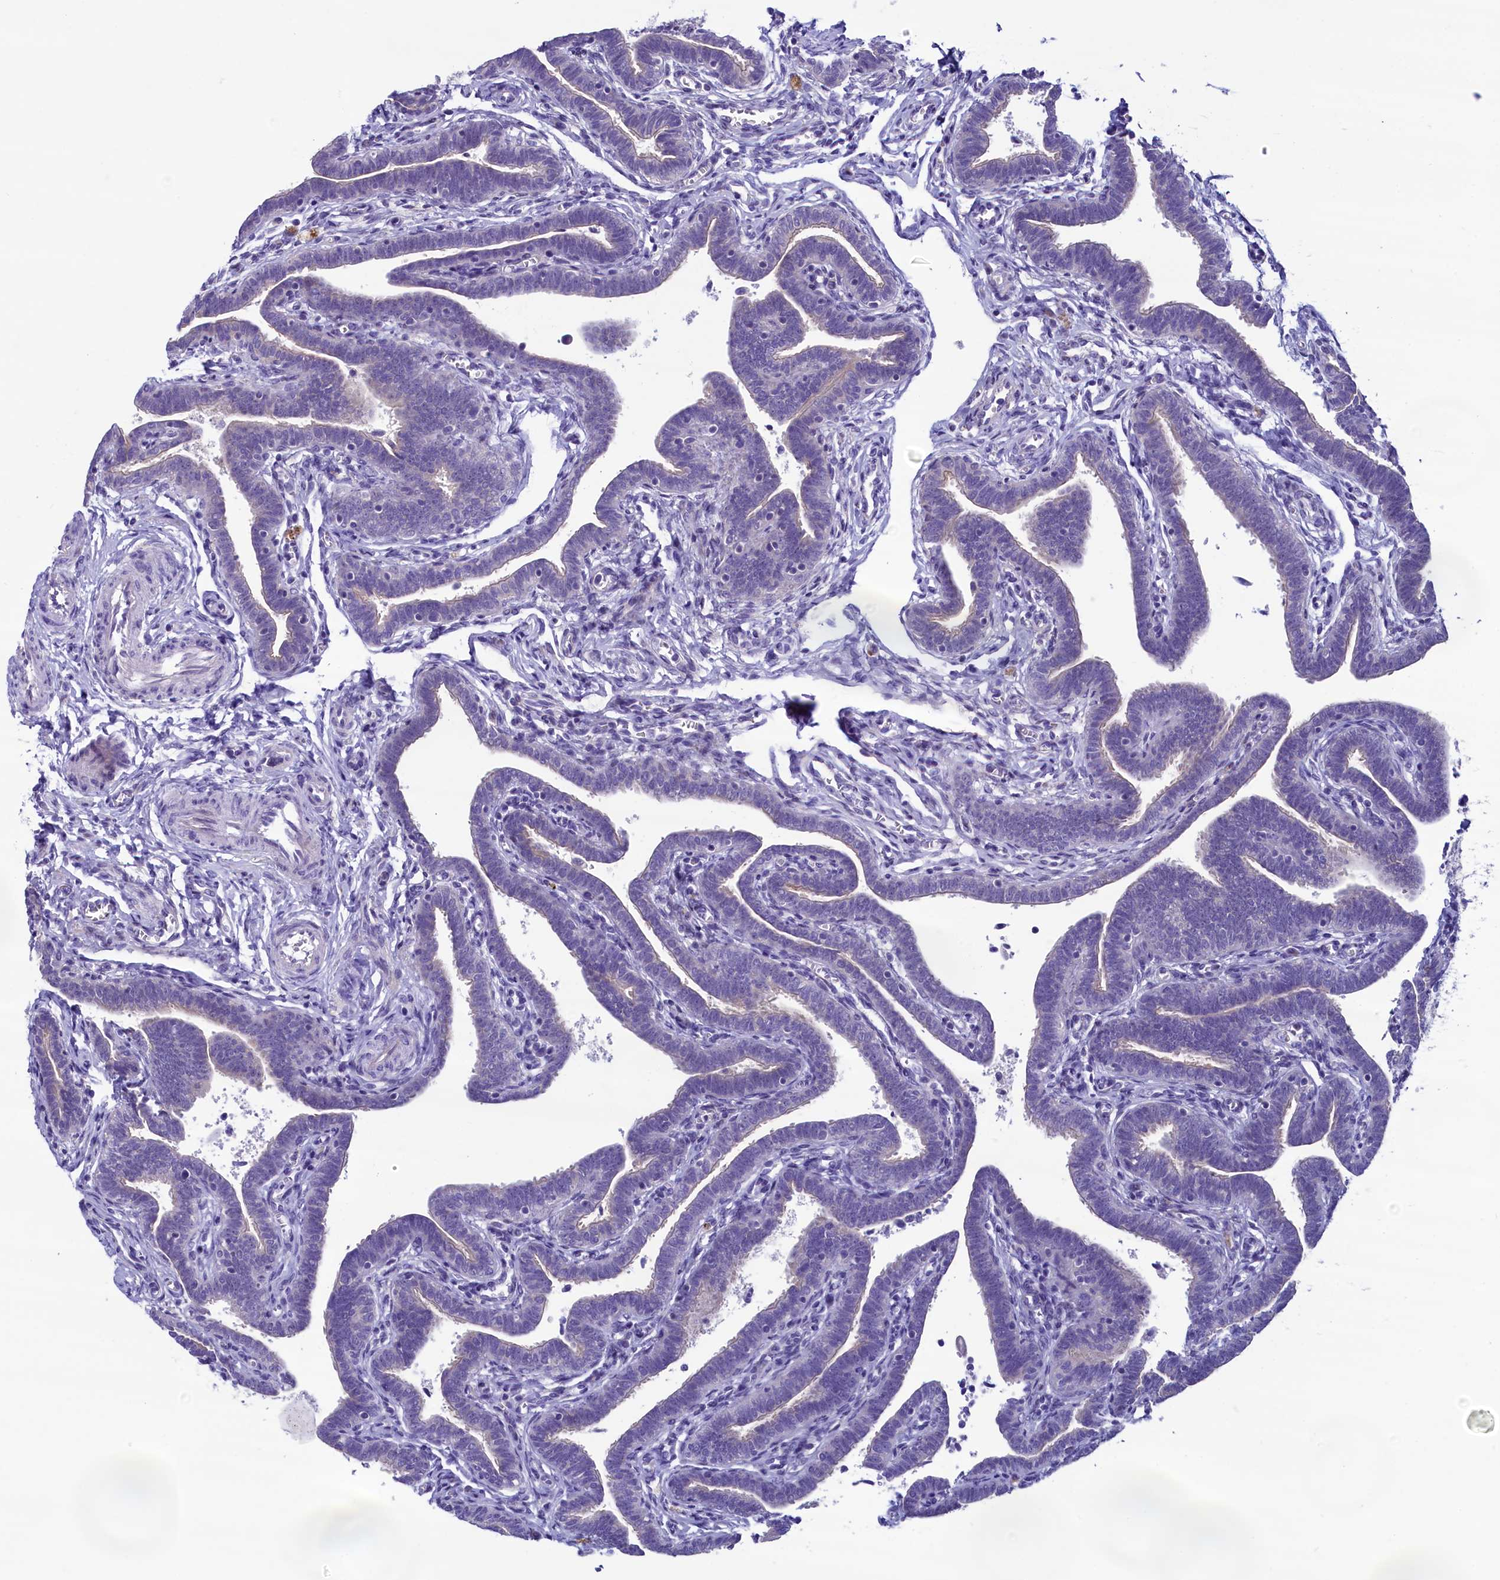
{"staining": {"intensity": "negative", "quantity": "none", "location": "none"}, "tissue": "fallopian tube", "cell_type": "Glandular cells", "image_type": "normal", "snomed": [{"axis": "morphology", "description": "Normal tissue, NOS"}, {"axis": "topography", "description": "Fallopian tube"}], "caption": "The image exhibits no staining of glandular cells in benign fallopian tube.", "gene": "KRBOX5", "patient": {"sex": "female", "age": 36}}